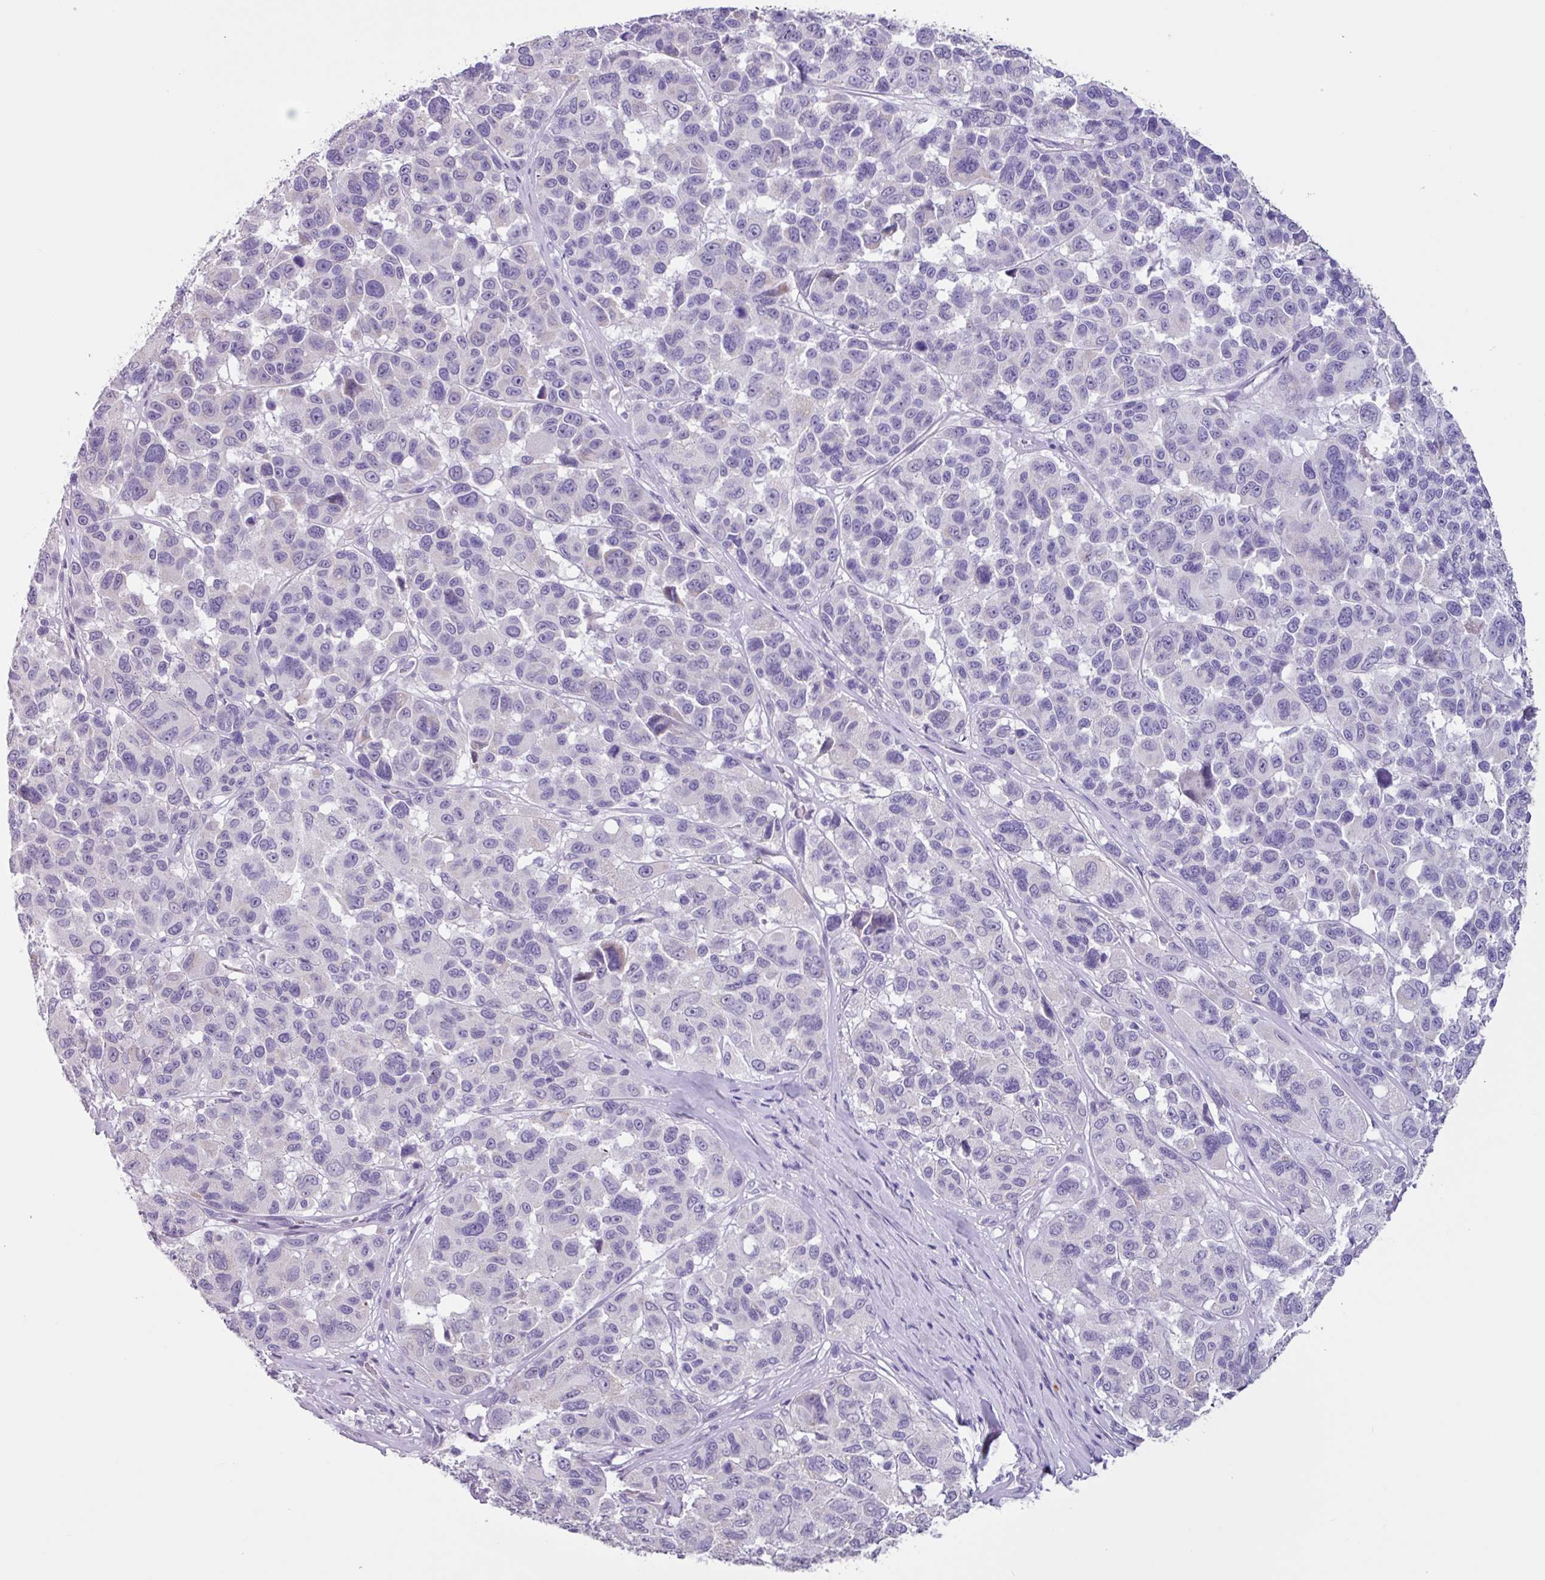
{"staining": {"intensity": "negative", "quantity": "none", "location": "none"}, "tissue": "melanoma", "cell_type": "Tumor cells", "image_type": "cancer", "snomed": [{"axis": "morphology", "description": "Malignant melanoma, NOS"}, {"axis": "topography", "description": "Skin"}], "caption": "Immunohistochemistry histopathology image of neoplastic tissue: melanoma stained with DAB shows no significant protein staining in tumor cells.", "gene": "OTX1", "patient": {"sex": "female", "age": 66}}